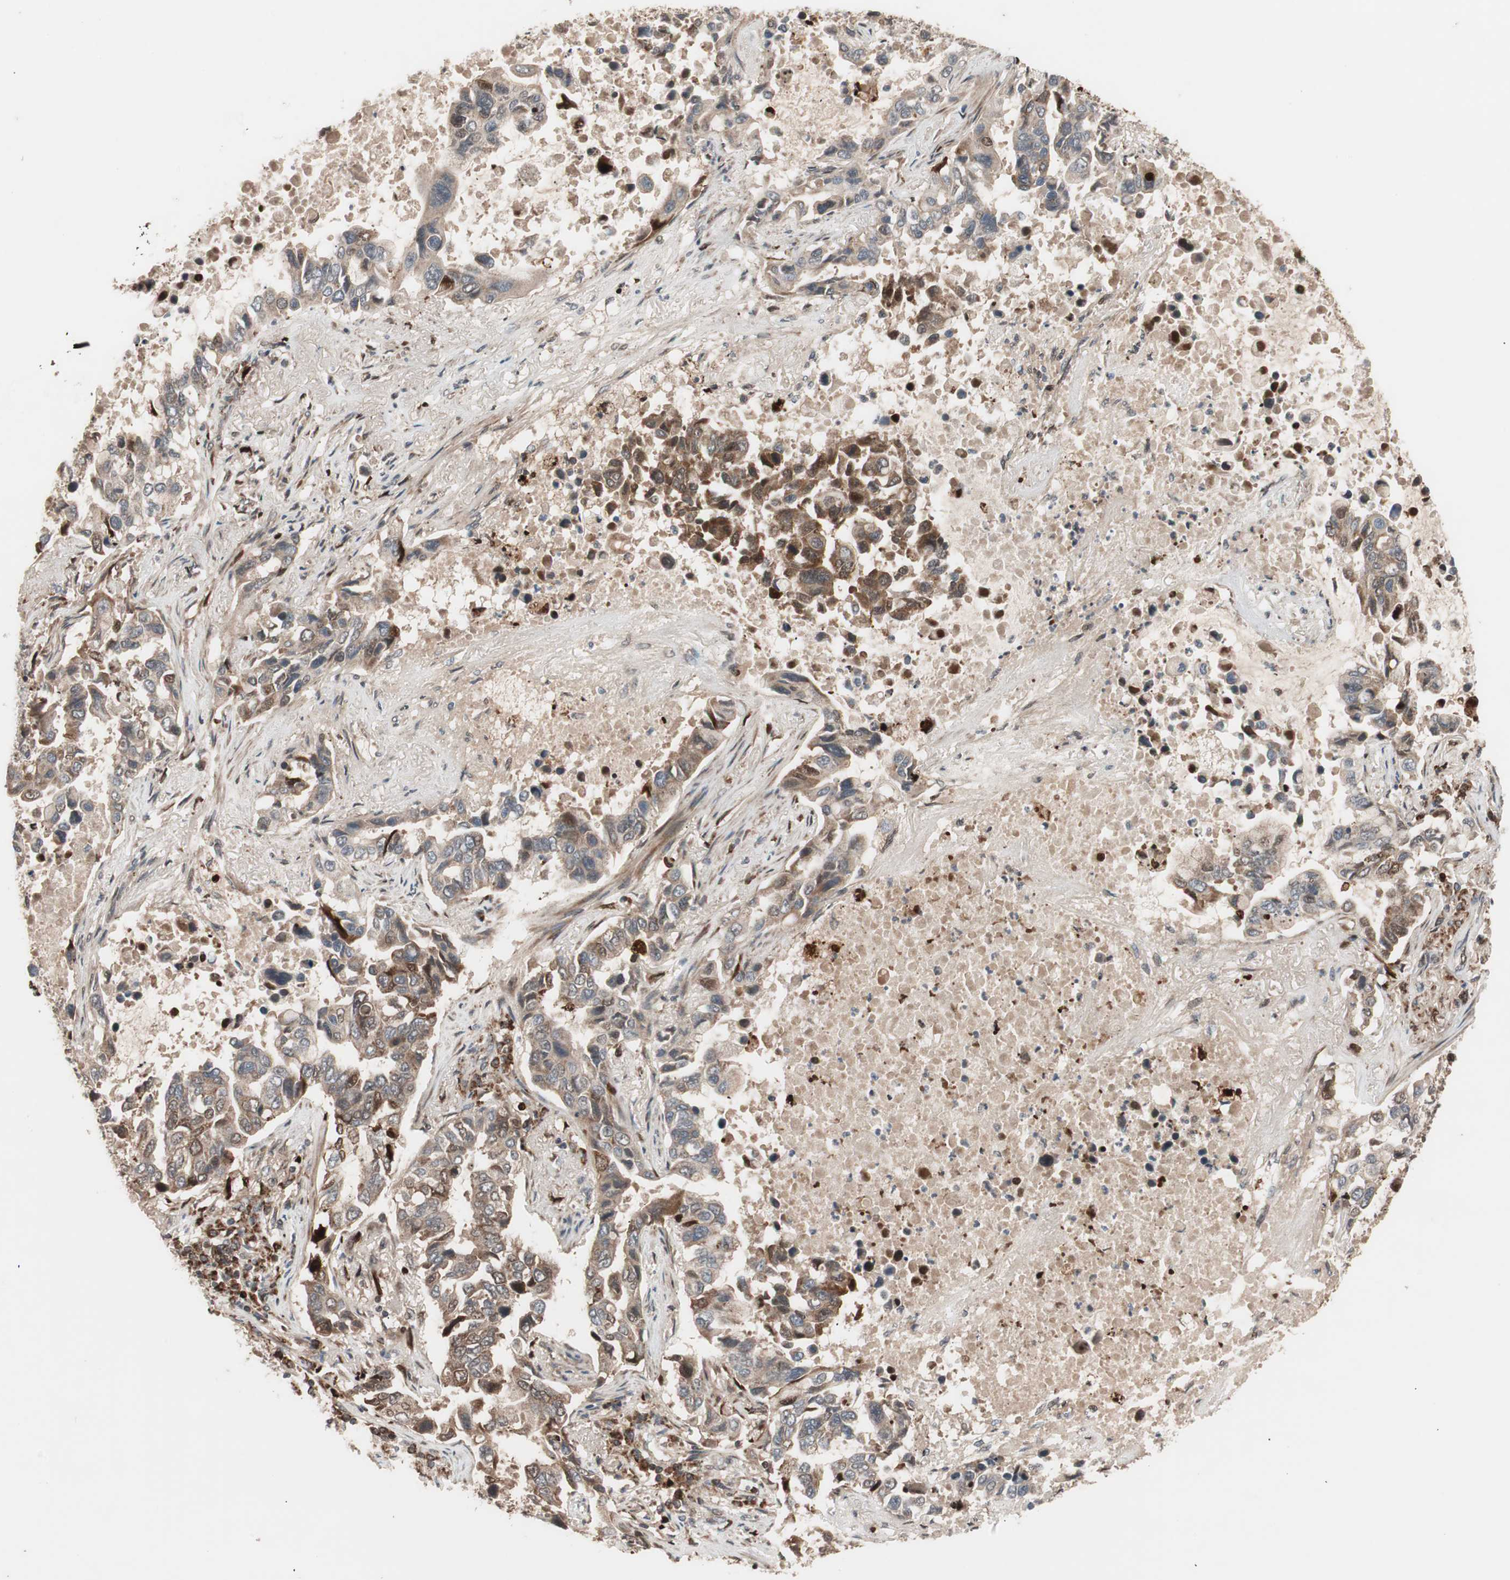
{"staining": {"intensity": "moderate", "quantity": ">75%", "location": "cytoplasmic/membranous"}, "tissue": "lung cancer", "cell_type": "Tumor cells", "image_type": "cancer", "snomed": [{"axis": "morphology", "description": "Adenocarcinoma, NOS"}, {"axis": "topography", "description": "Lung"}], "caption": "Immunohistochemical staining of human lung cancer reveals moderate cytoplasmic/membranous protein expression in about >75% of tumor cells.", "gene": "NF2", "patient": {"sex": "male", "age": 64}}